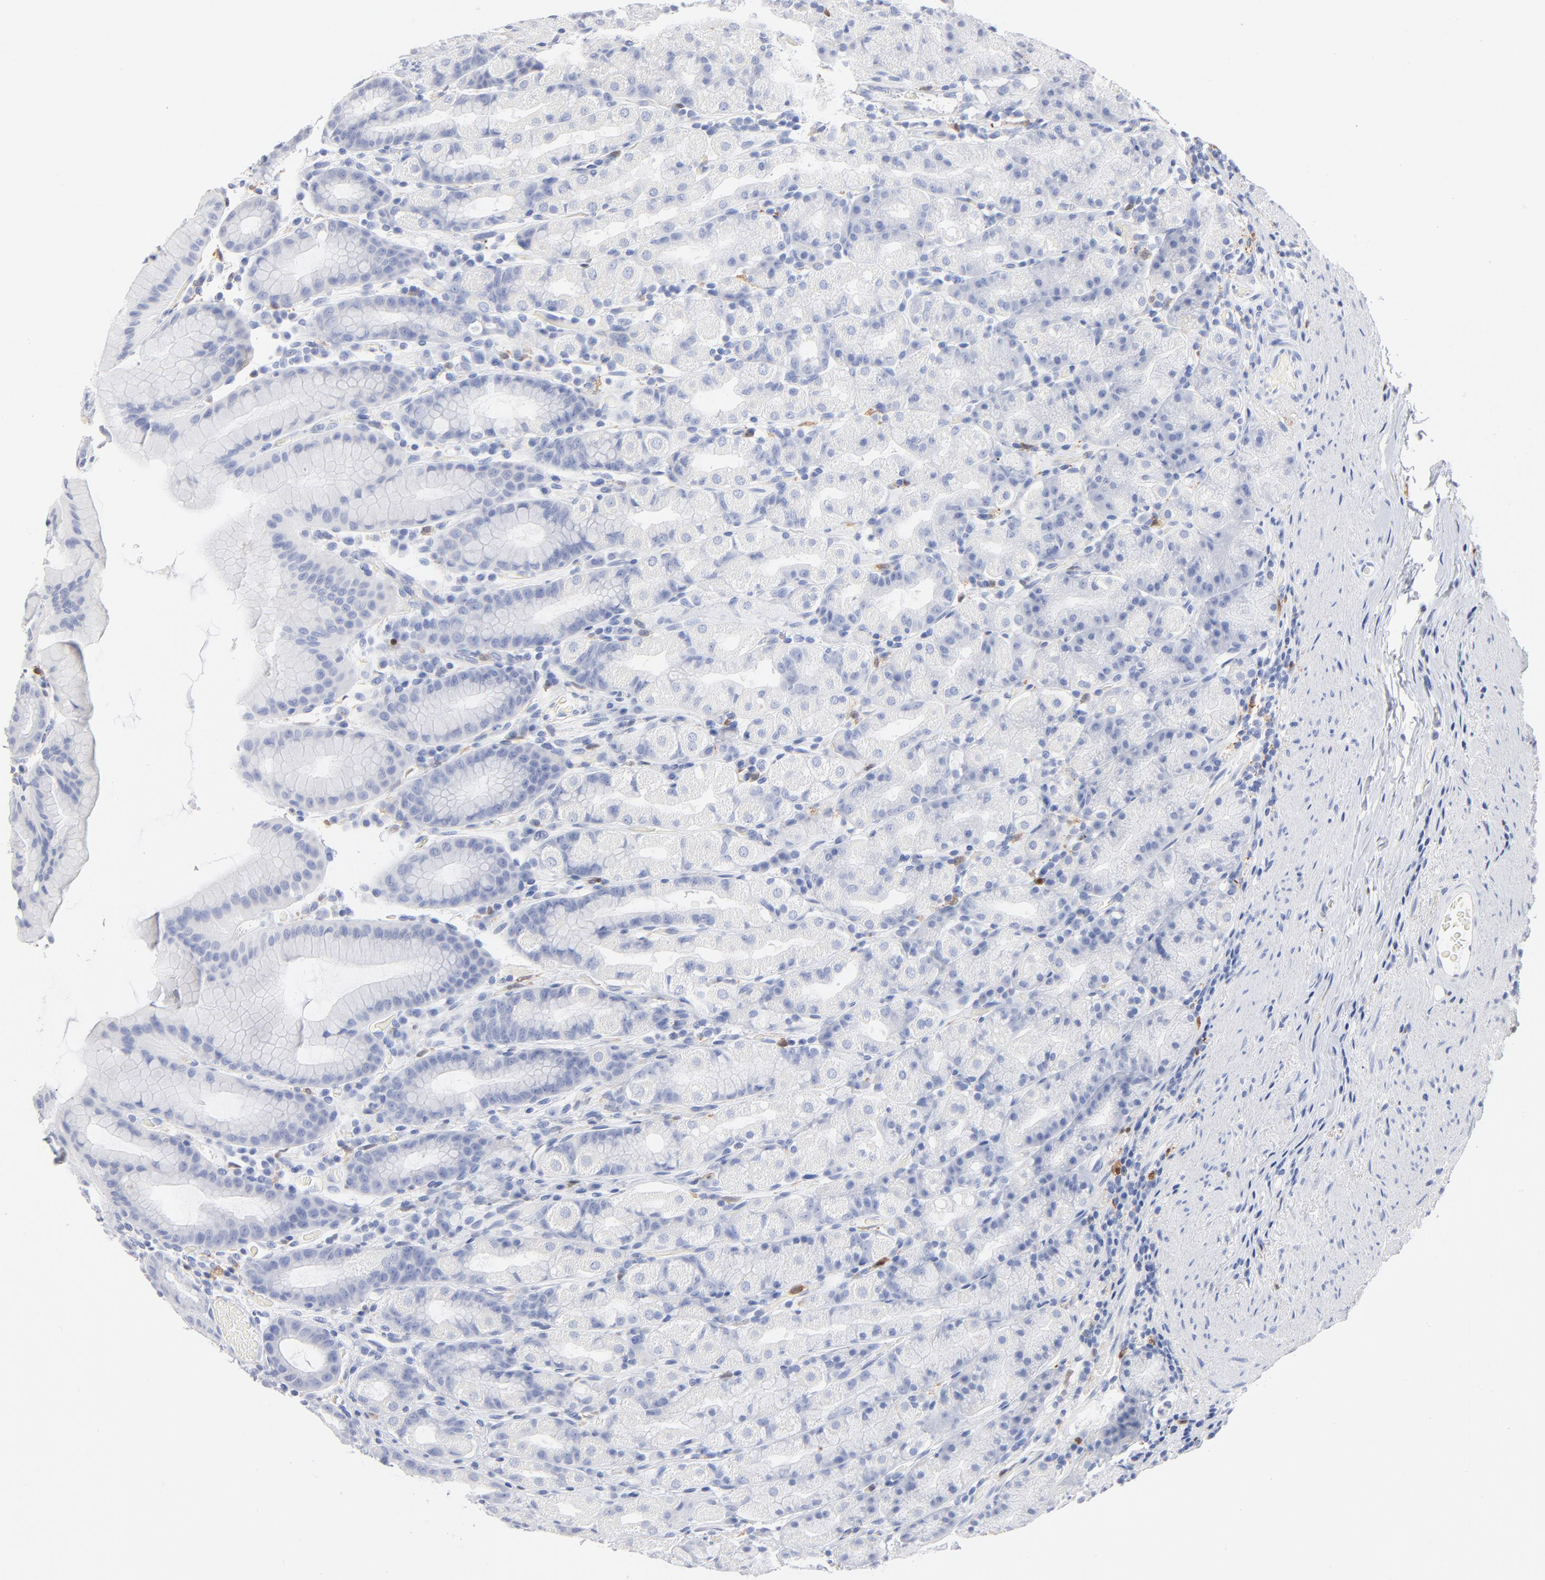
{"staining": {"intensity": "negative", "quantity": "none", "location": "none"}, "tissue": "stomach", "cell_type": "Glandular cells", "image_type": "normal", "snomed": [{"axis": "morphology", "description": "Normal tissue, NOS"}, {"axis": "topography", "description": "Stomach, upper"}], "caption": "Histopathology image shows no protein expression in glandular cells of benign stomach.", "gene": "IFIT2", "patient": {"sex": "male", "age": 68}}